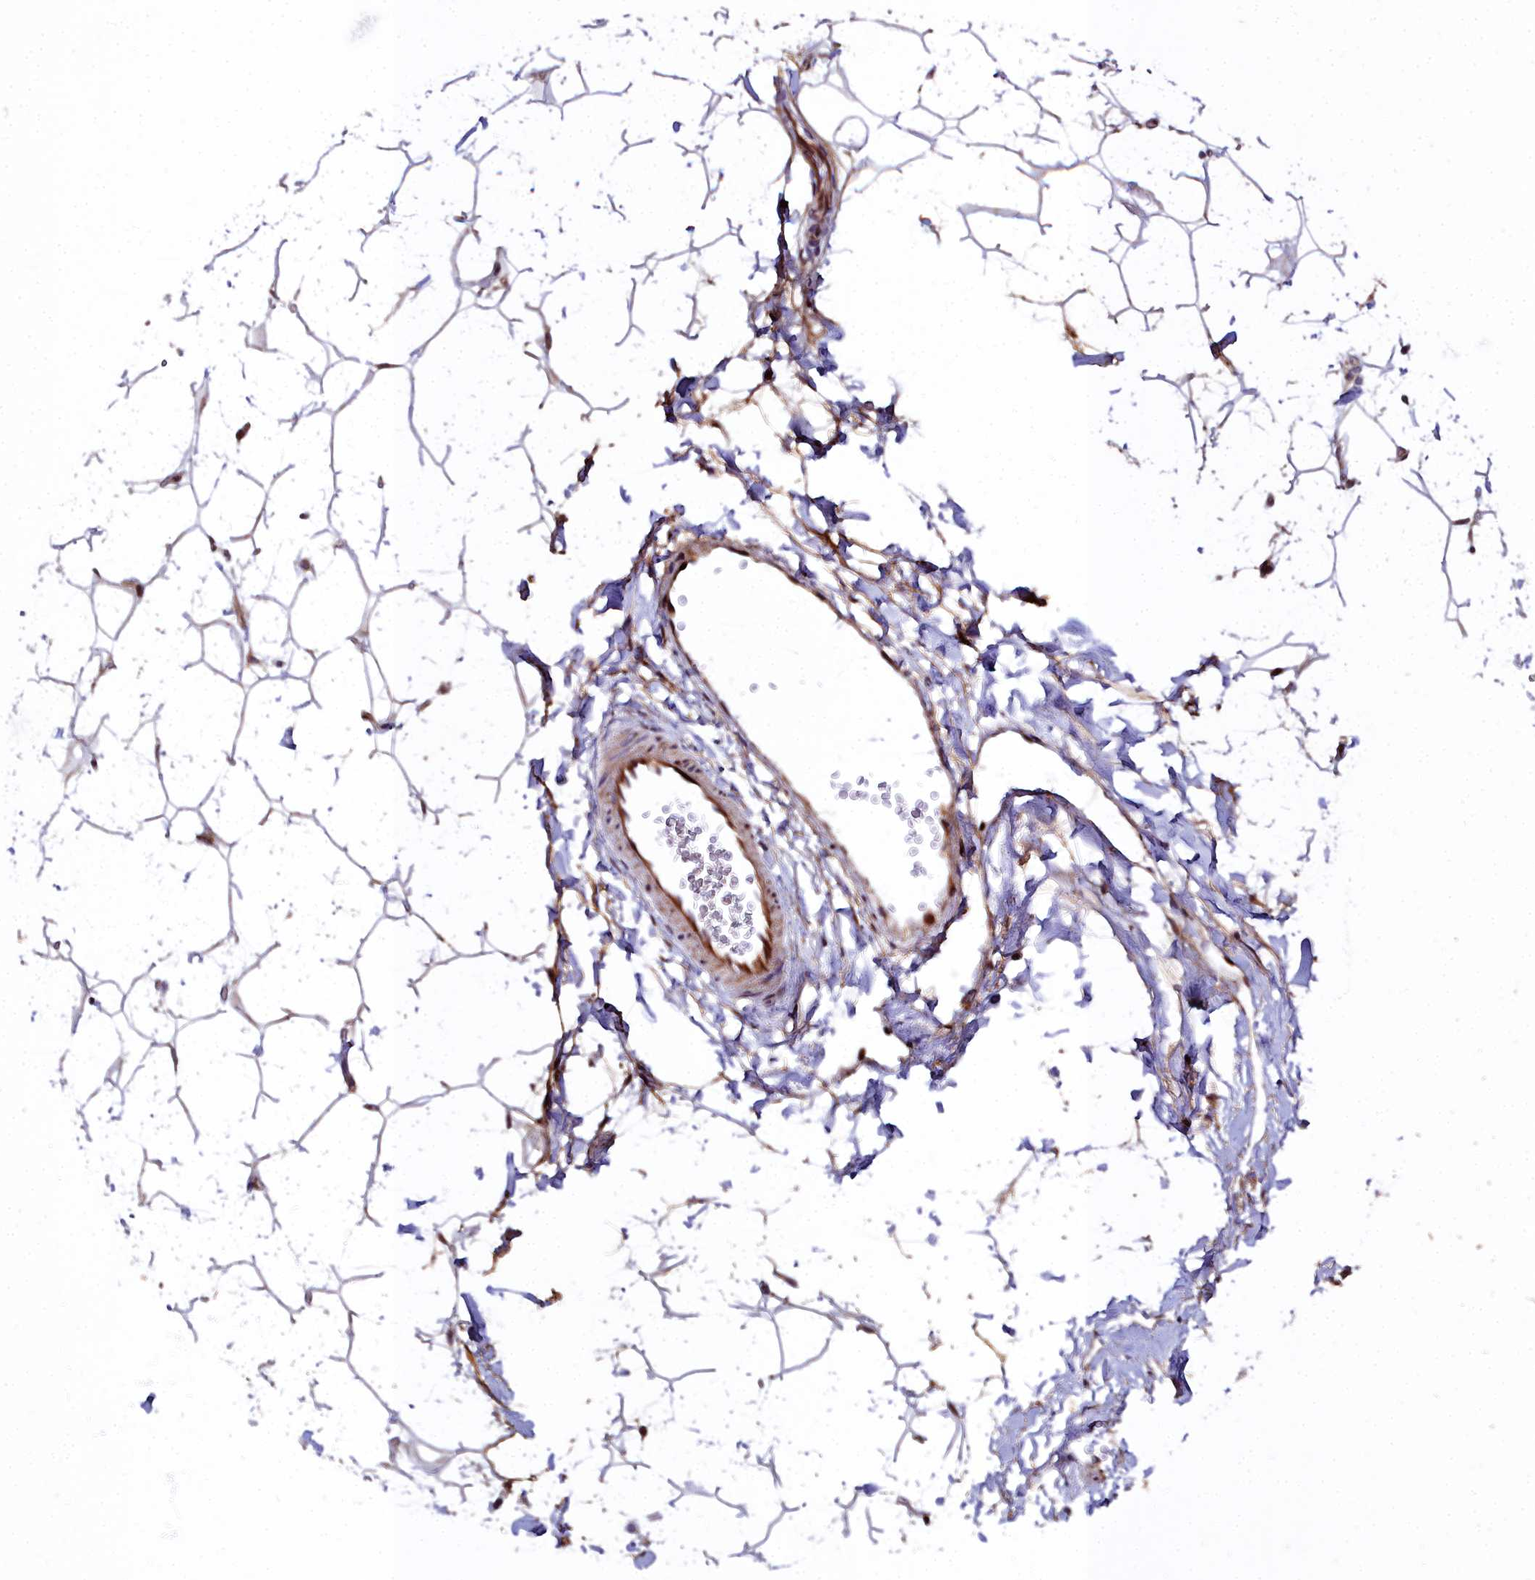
{"staining": {"intensity": "moderate", "quantity": "25%-75%", "location": "cytoplasmic/membranous,nuclear"}, "tissue": "adipose tissue", "cell_type": "Adipocytes", "image_type": "normal", "snomed": [{"axis": "morphology", "description": "Normal tissue, NOS"}, {"axis": "topography", "description": "Breast"}], "caption": "IHC (DAB) staining of benign adipose tissue reveals moderate cytoplasmic/membranous,nuclear protein positivity in about 25%-75% of adipocytes. (DAB (3,3'-diaminobenzidine) = brown stain, brightfield microscopy at high magnification).", "gene": "MRPS11", "patient": {"sex": "female", "age": 26}}